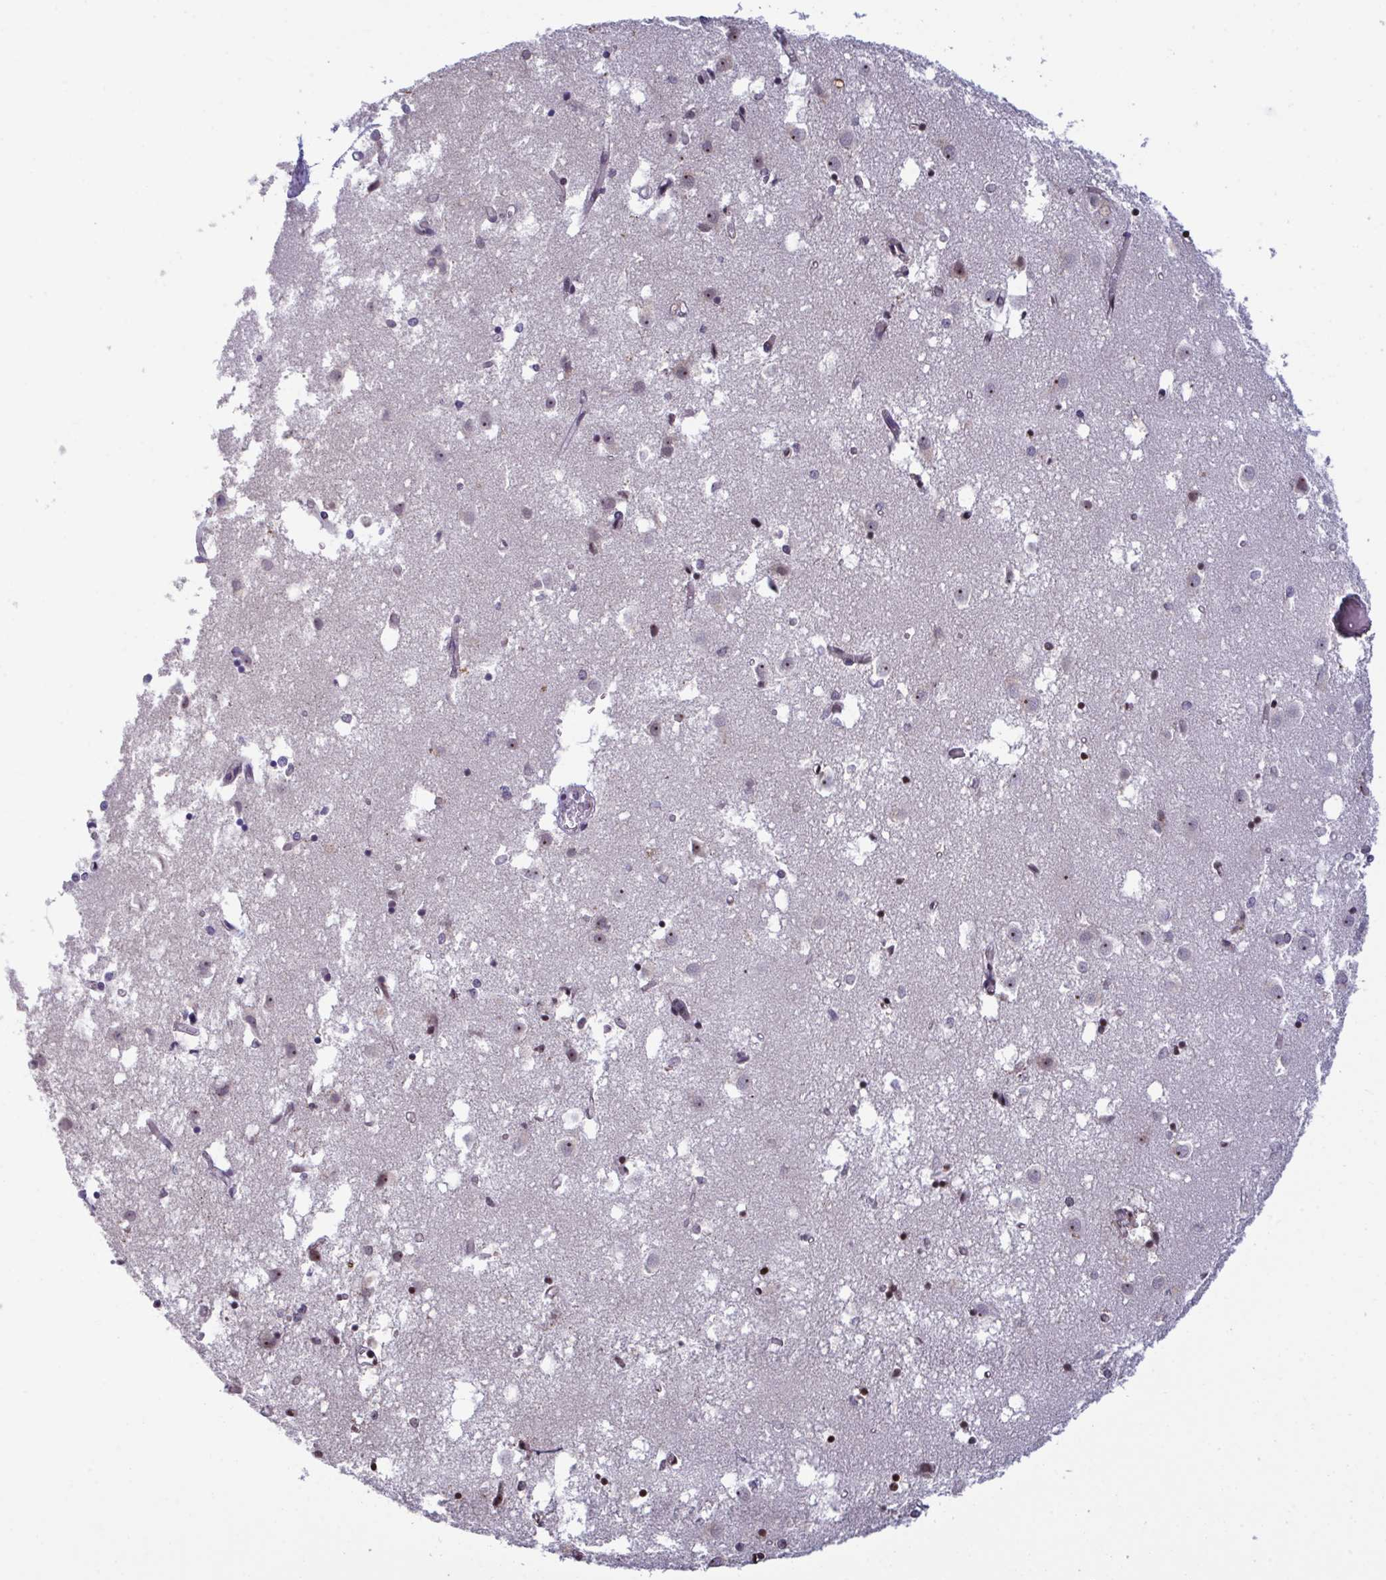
{"staining": {"intensity": "moderate", "quantity": "<25%", "location": "nuclear"}, "tissue": "caudate", "cell_type": "Glial cells", "image_type": "normal", "snomed": [{"axis": "morphology", "description": "Normal tissue, NOS"}, {"axis": "topography", "description": "Lateral ventricle wall"}], "caption": "Protein analysis of benign caudate exhibits moderate nuclear expression in approximately <25% of glial cells.", "gene": "PELI1", "patient": {"sex": "male", "age": 70}}